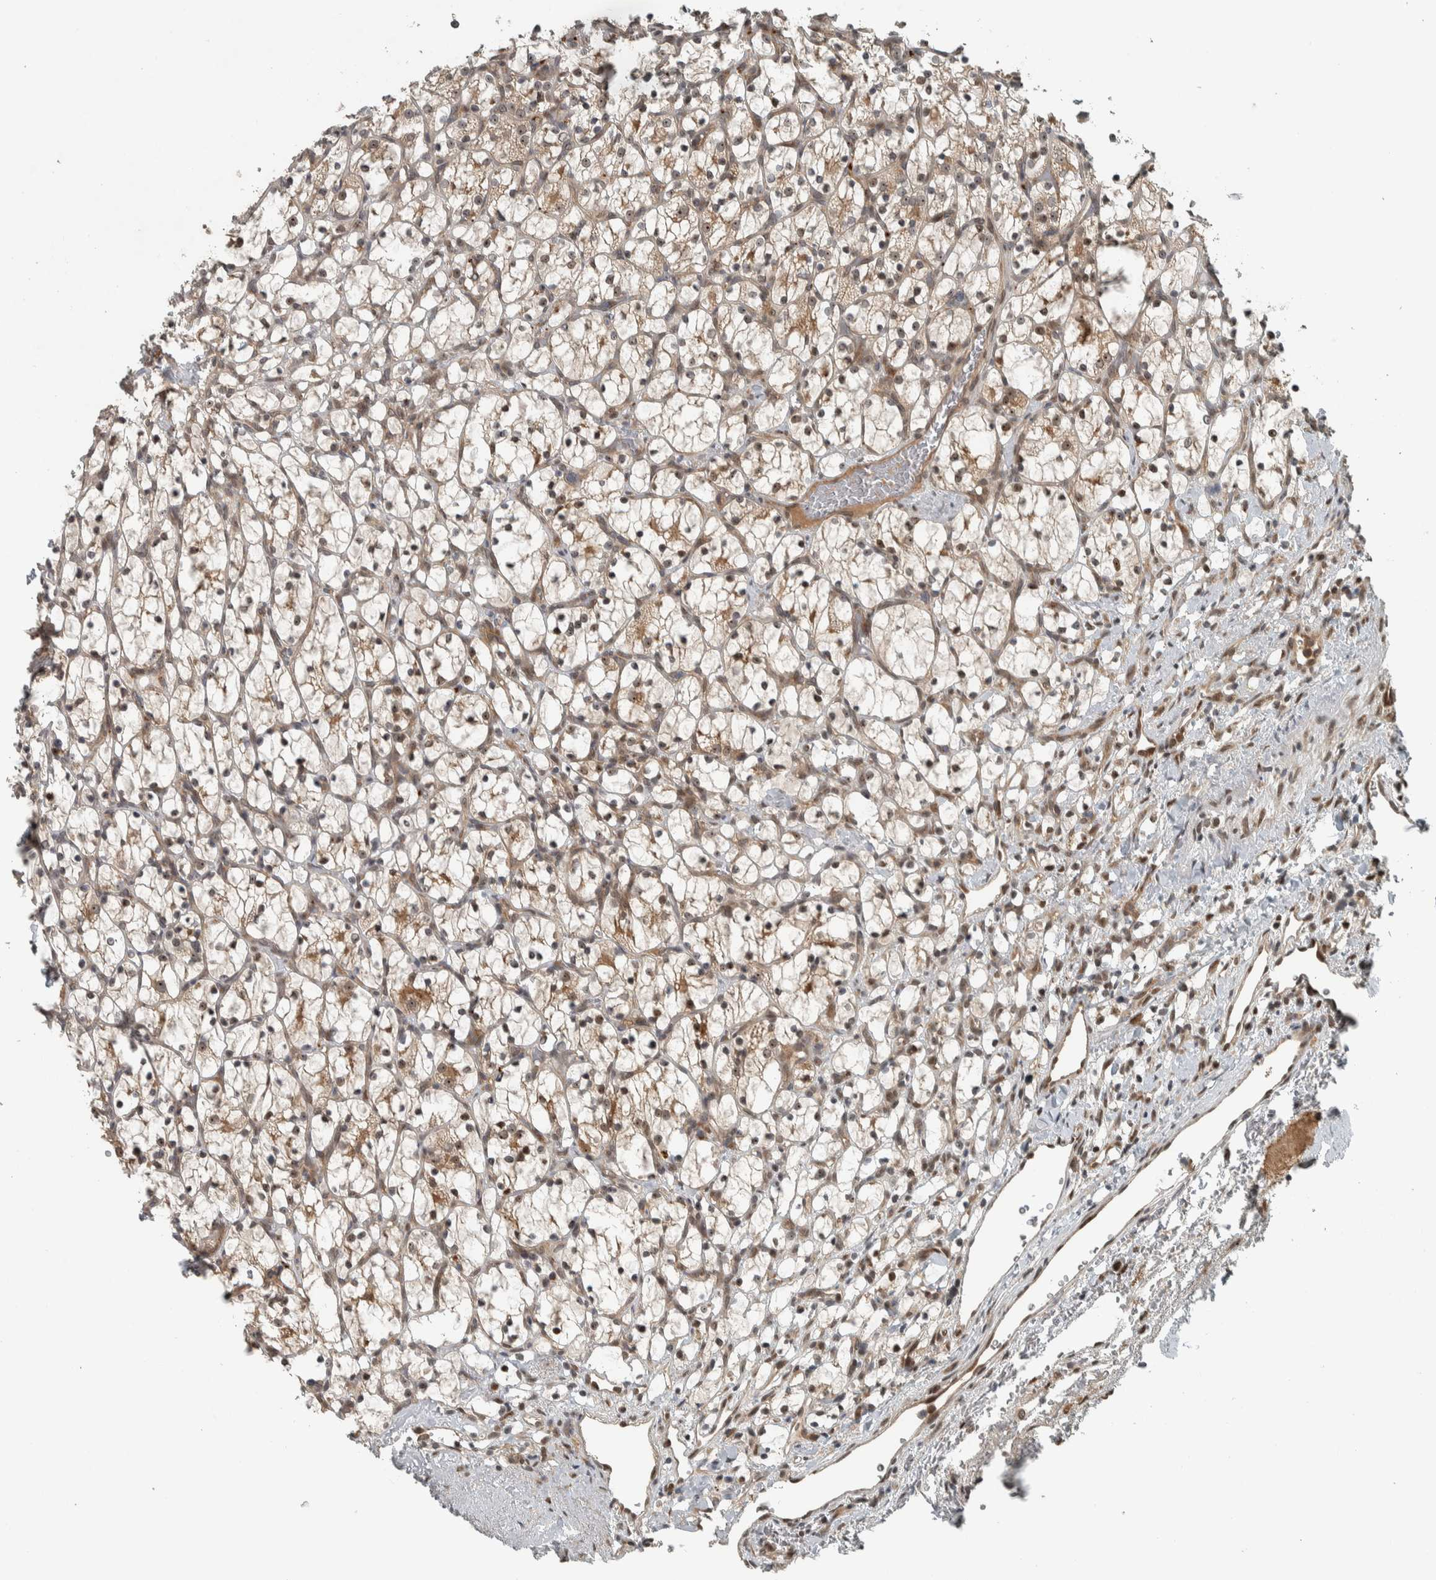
{"staining": {"intensity": "weak", "quantity": ">75%", "location": "cytoplasmic/membranous,nuclear"}, "tissue": "renal cancer", "cell_type": "Tumor cells", "image_type": "cancer", "snomed": [{"axis": "morphology", "description": "Adenocarcinoma, NOS"}, {"axis": "topography", "description": "Kidney"}], "caption": "Brown immunohistochemical staining in renal cancer (adenocarcinoma) displays weak cytoplasmic/membranous and nuclear staining in about >75% of tumor cells.", "gene": "XPO5", "patient": {"sex": "female", "age": 69}}